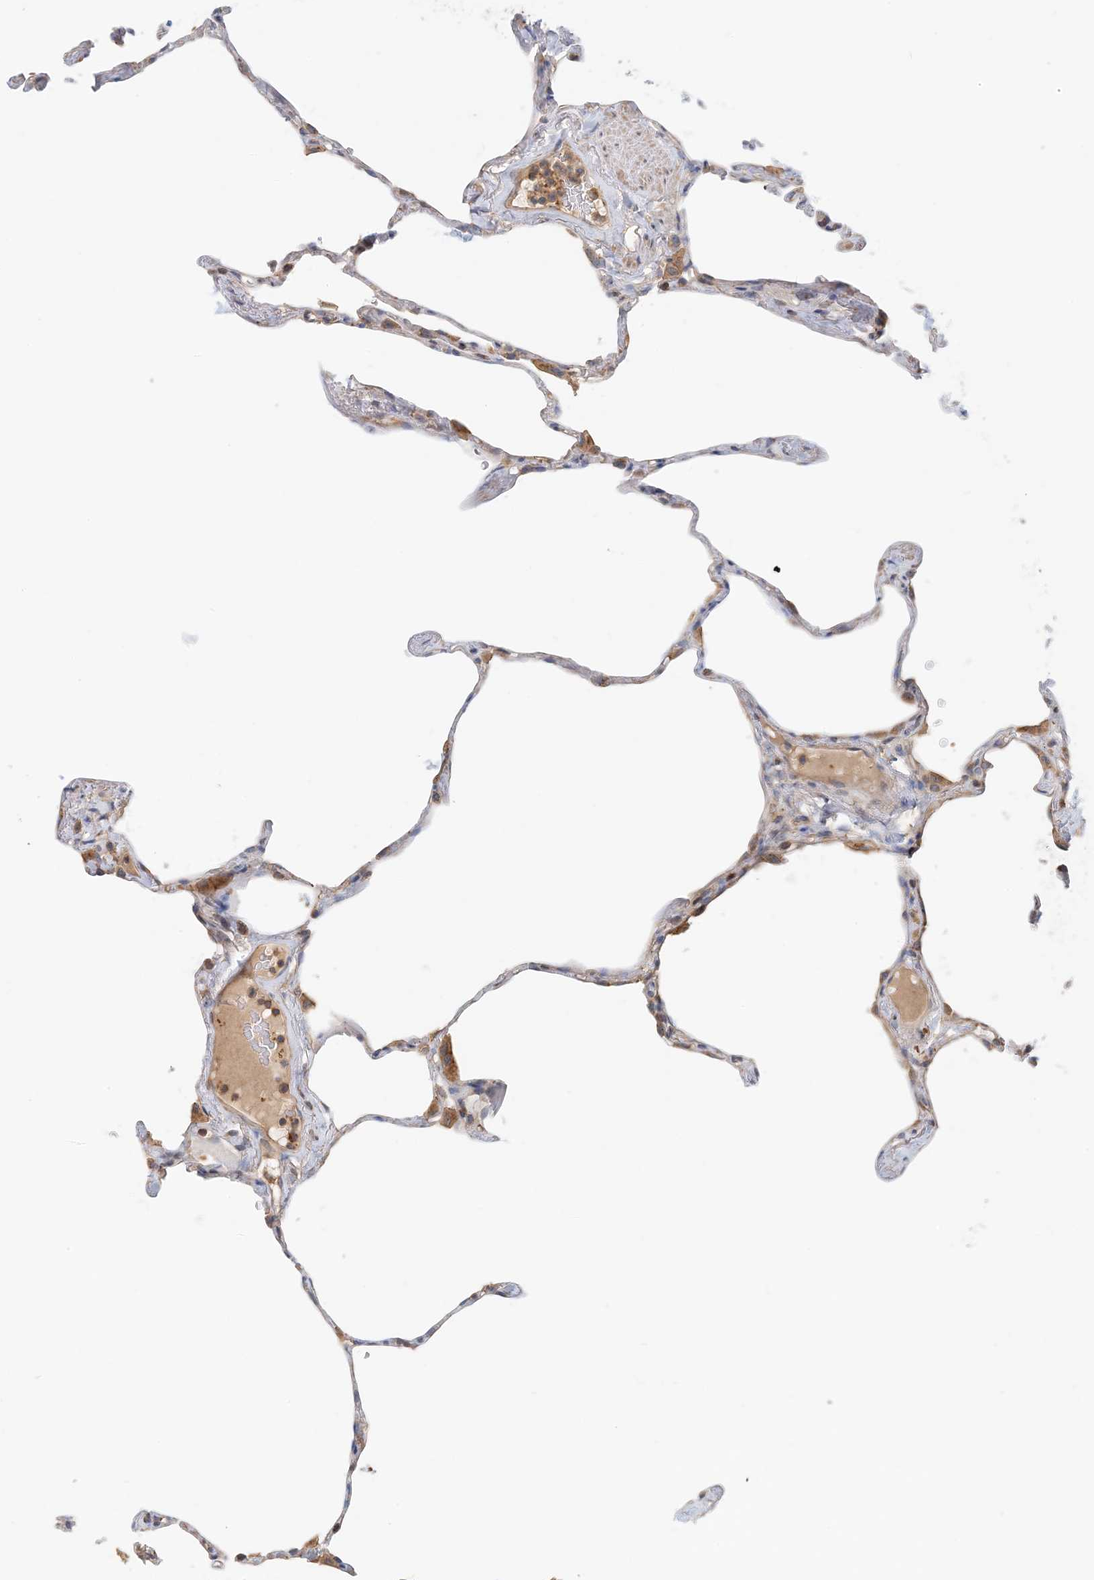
{"staining": {"intensity": "negative", "quantity": "none", "location": "none"}, "tissue": "lung", "cell_type": "Alveolar cells", "image_type": "normal", "snomed": [{"axis": "morphology", "description": "Normal tissue, NOS"}, {"axis": "topography", "description": "Lung"}], "caption": "This micrograph is of benign lung stained with immunohistochemistry to label a protein in brown with the nuclei are counter-stained blue. There is no expression in alveolar cells.", "gene": "COLEC11", "patient": {"sex": "male", "age": 65}}